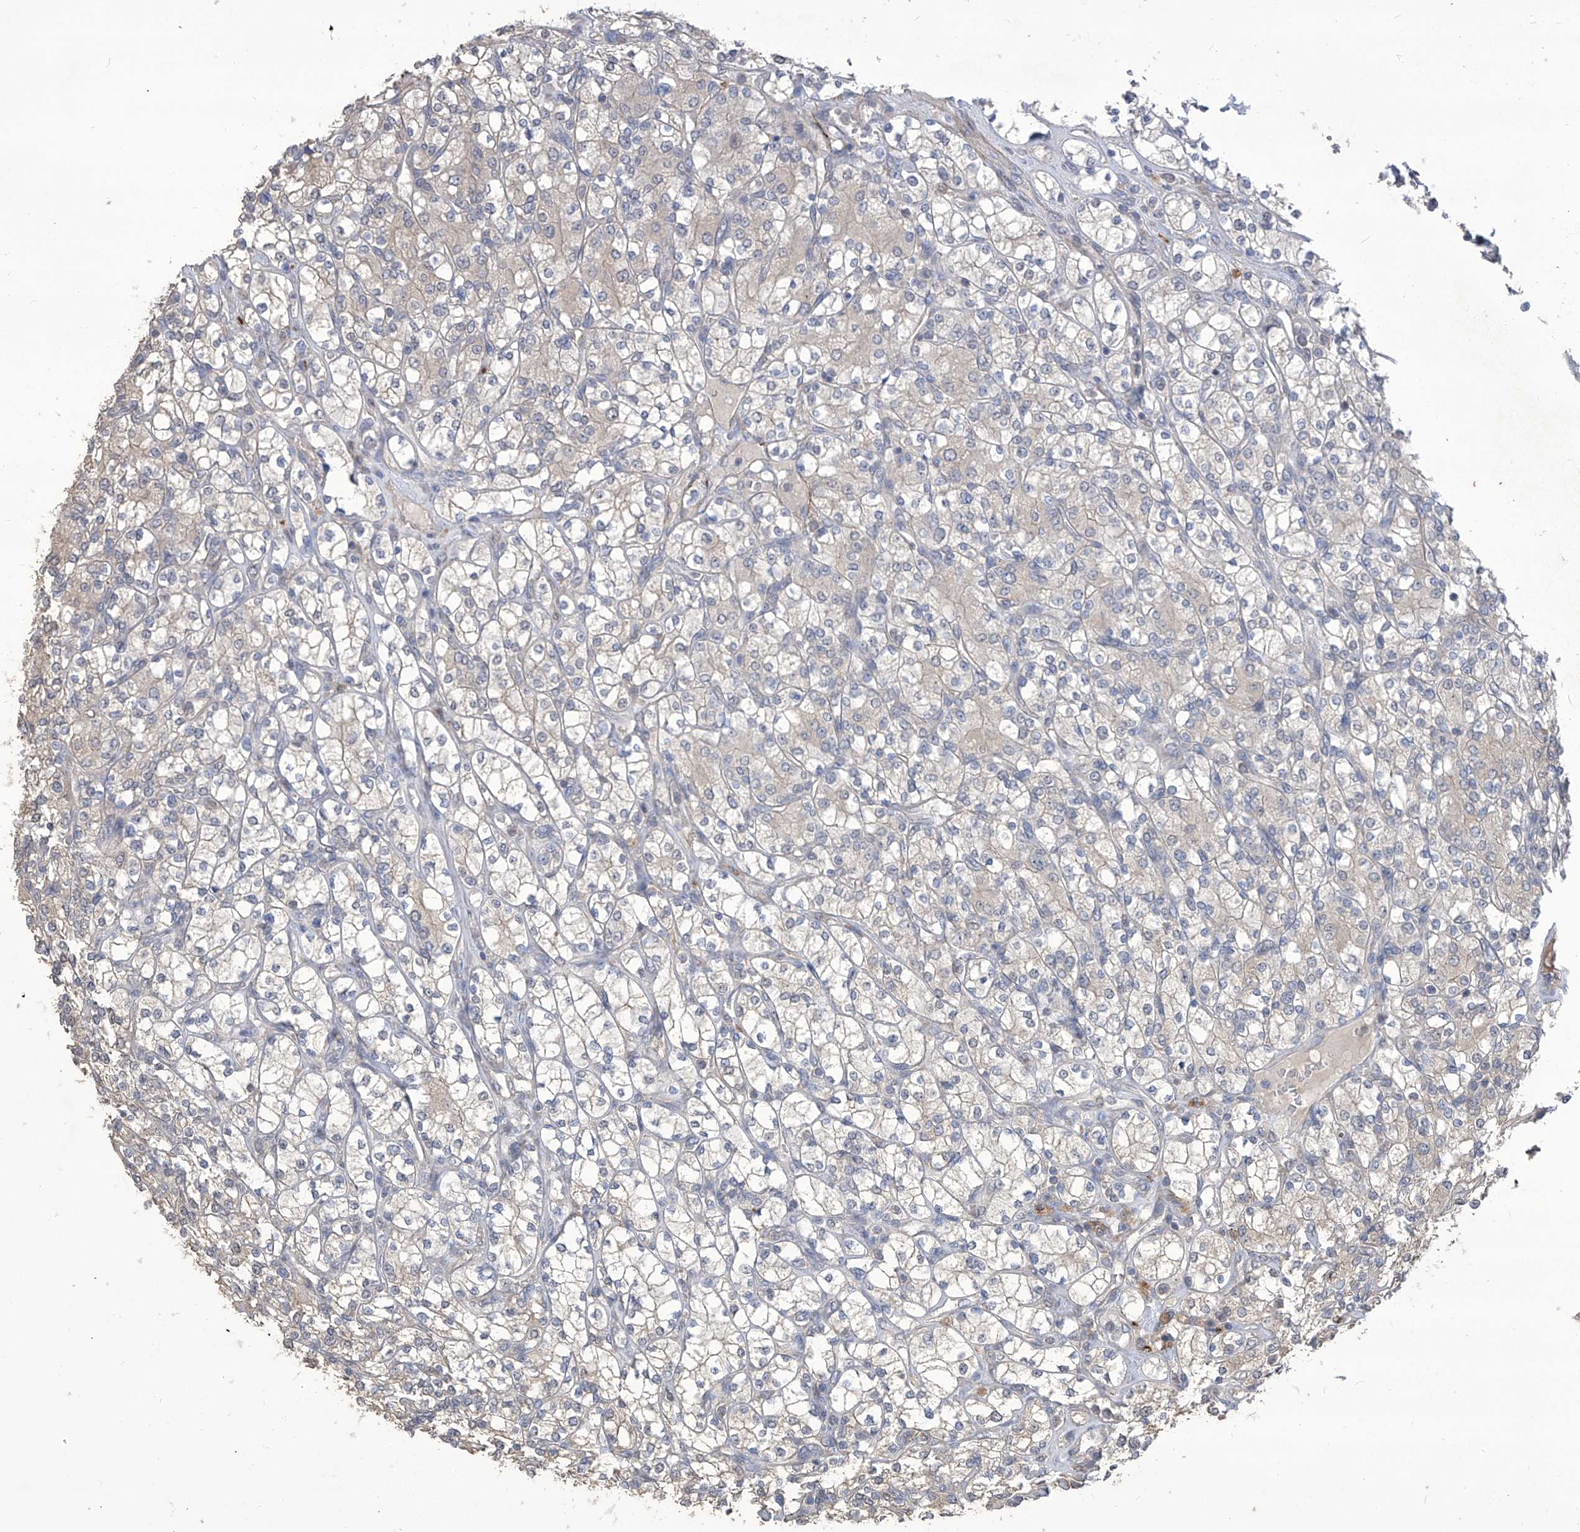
{"staining": {"intensity": "negative", "quantity": "none", "location": "none"}, "tissue": "renal cancer", "cell_type": "Tumor cells", "image_type": "cancer", "snomed": [{"axis": "morphology", "description": "Adenocarcinoma, NOS"}, {"axis": "topography", "description": "Kidney"}], "caption": "The image reveals no significant positivity in tumor cells of renal cancer.", "gene": "TXNIP", "patient": {"sex": "male", "age": 77}}